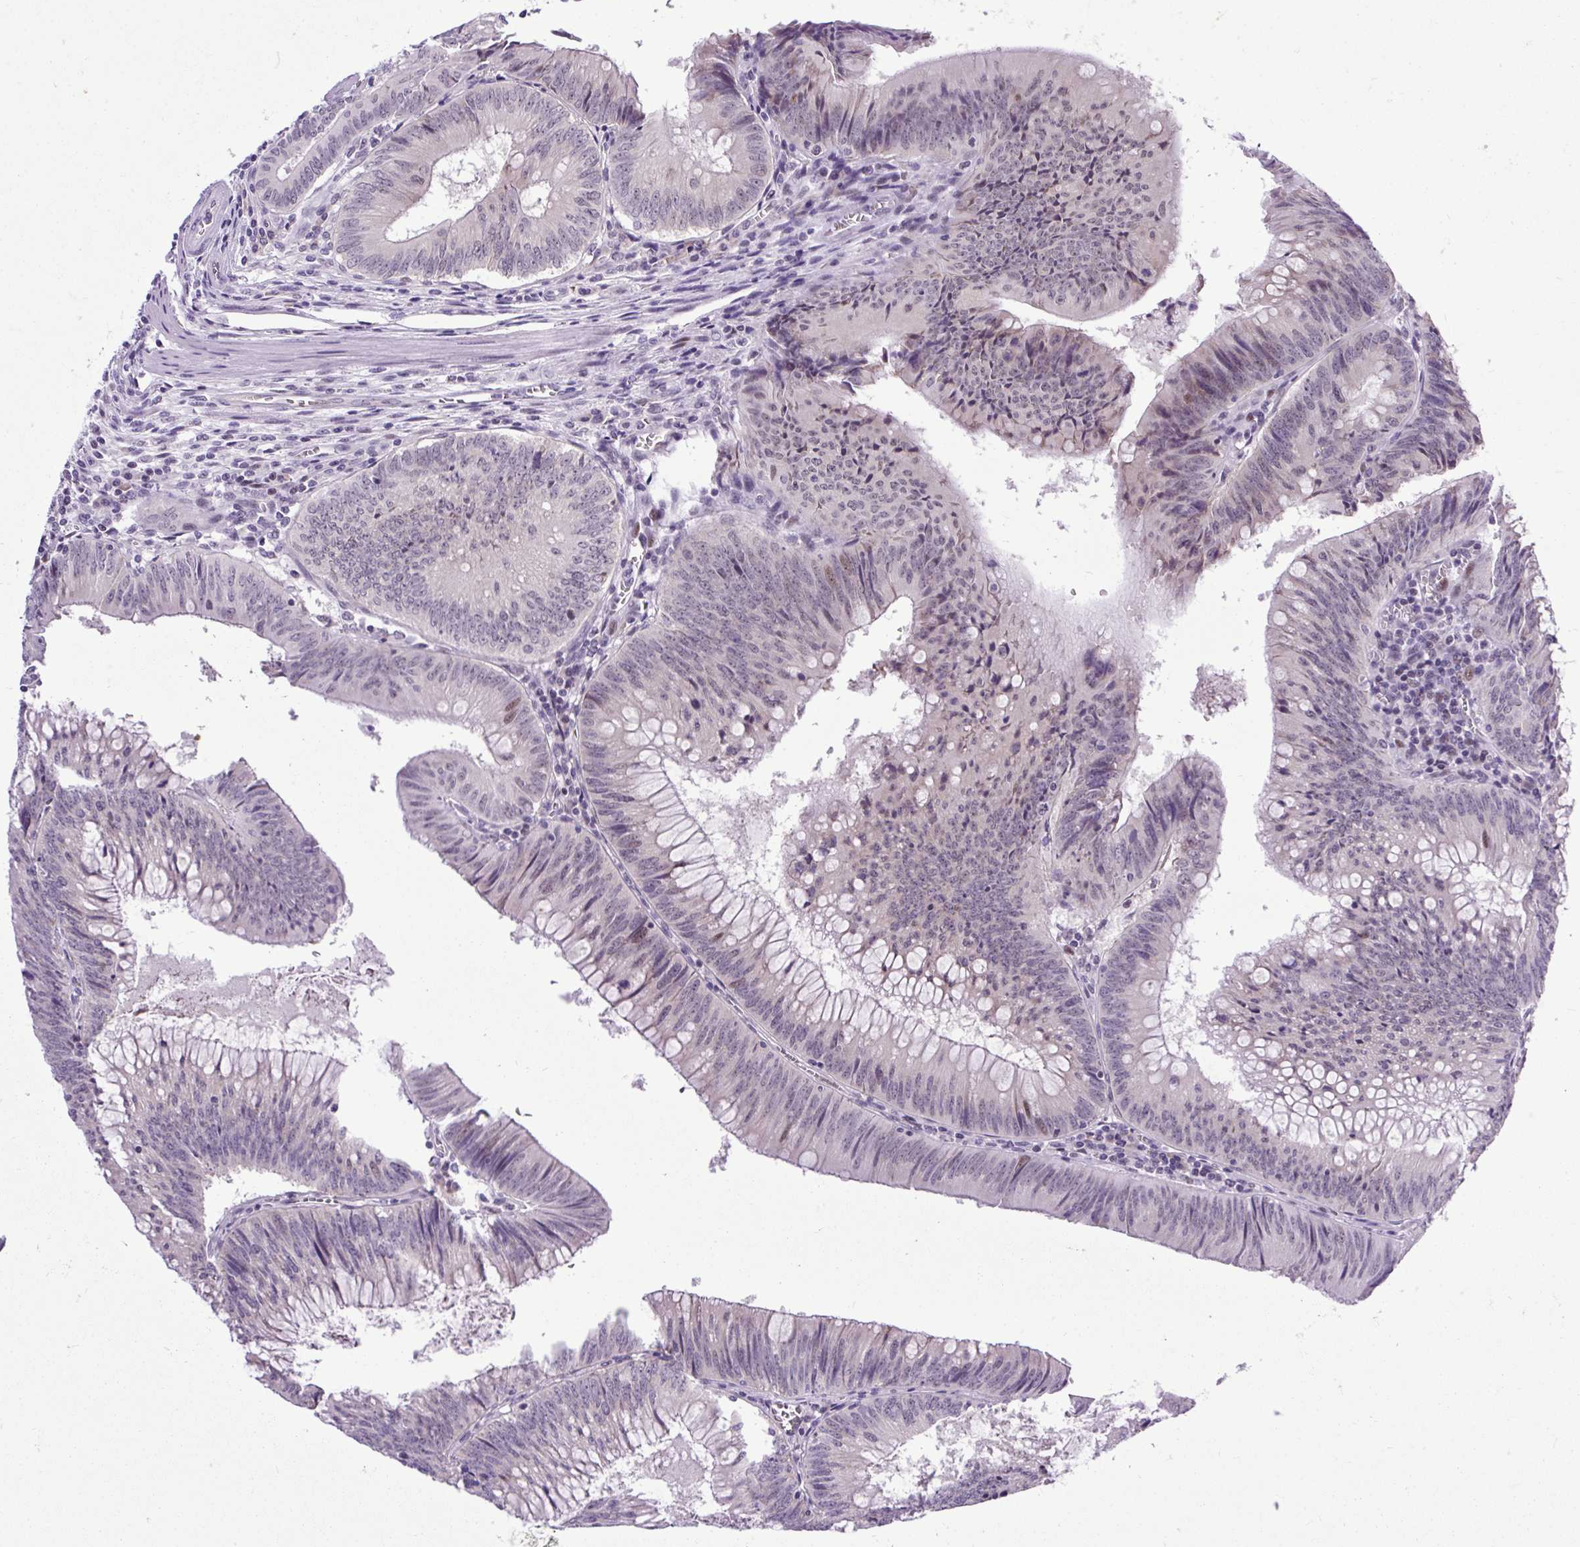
{"staining": {"intensity": "weak", "quantity": "25%-75%", "location": "nuclear"}, "tissue": "colorectal cancer", "cell_type": "Tumor cells", "image_type": "cancer", "snomed": [{"axis": "morphology", "description": "Adenocarcinoma, NOS"}, {"axis": "topography", "description": "Rectum"}], "caption": "Approximately 25%-75% of tumor cells in human colorectal adenocarcinoma show weak nuclear protein expression as visualized by brown immunohistochemical staining.", "gene": "CLK2", "patient": {"sex": "female", "age": 72}}